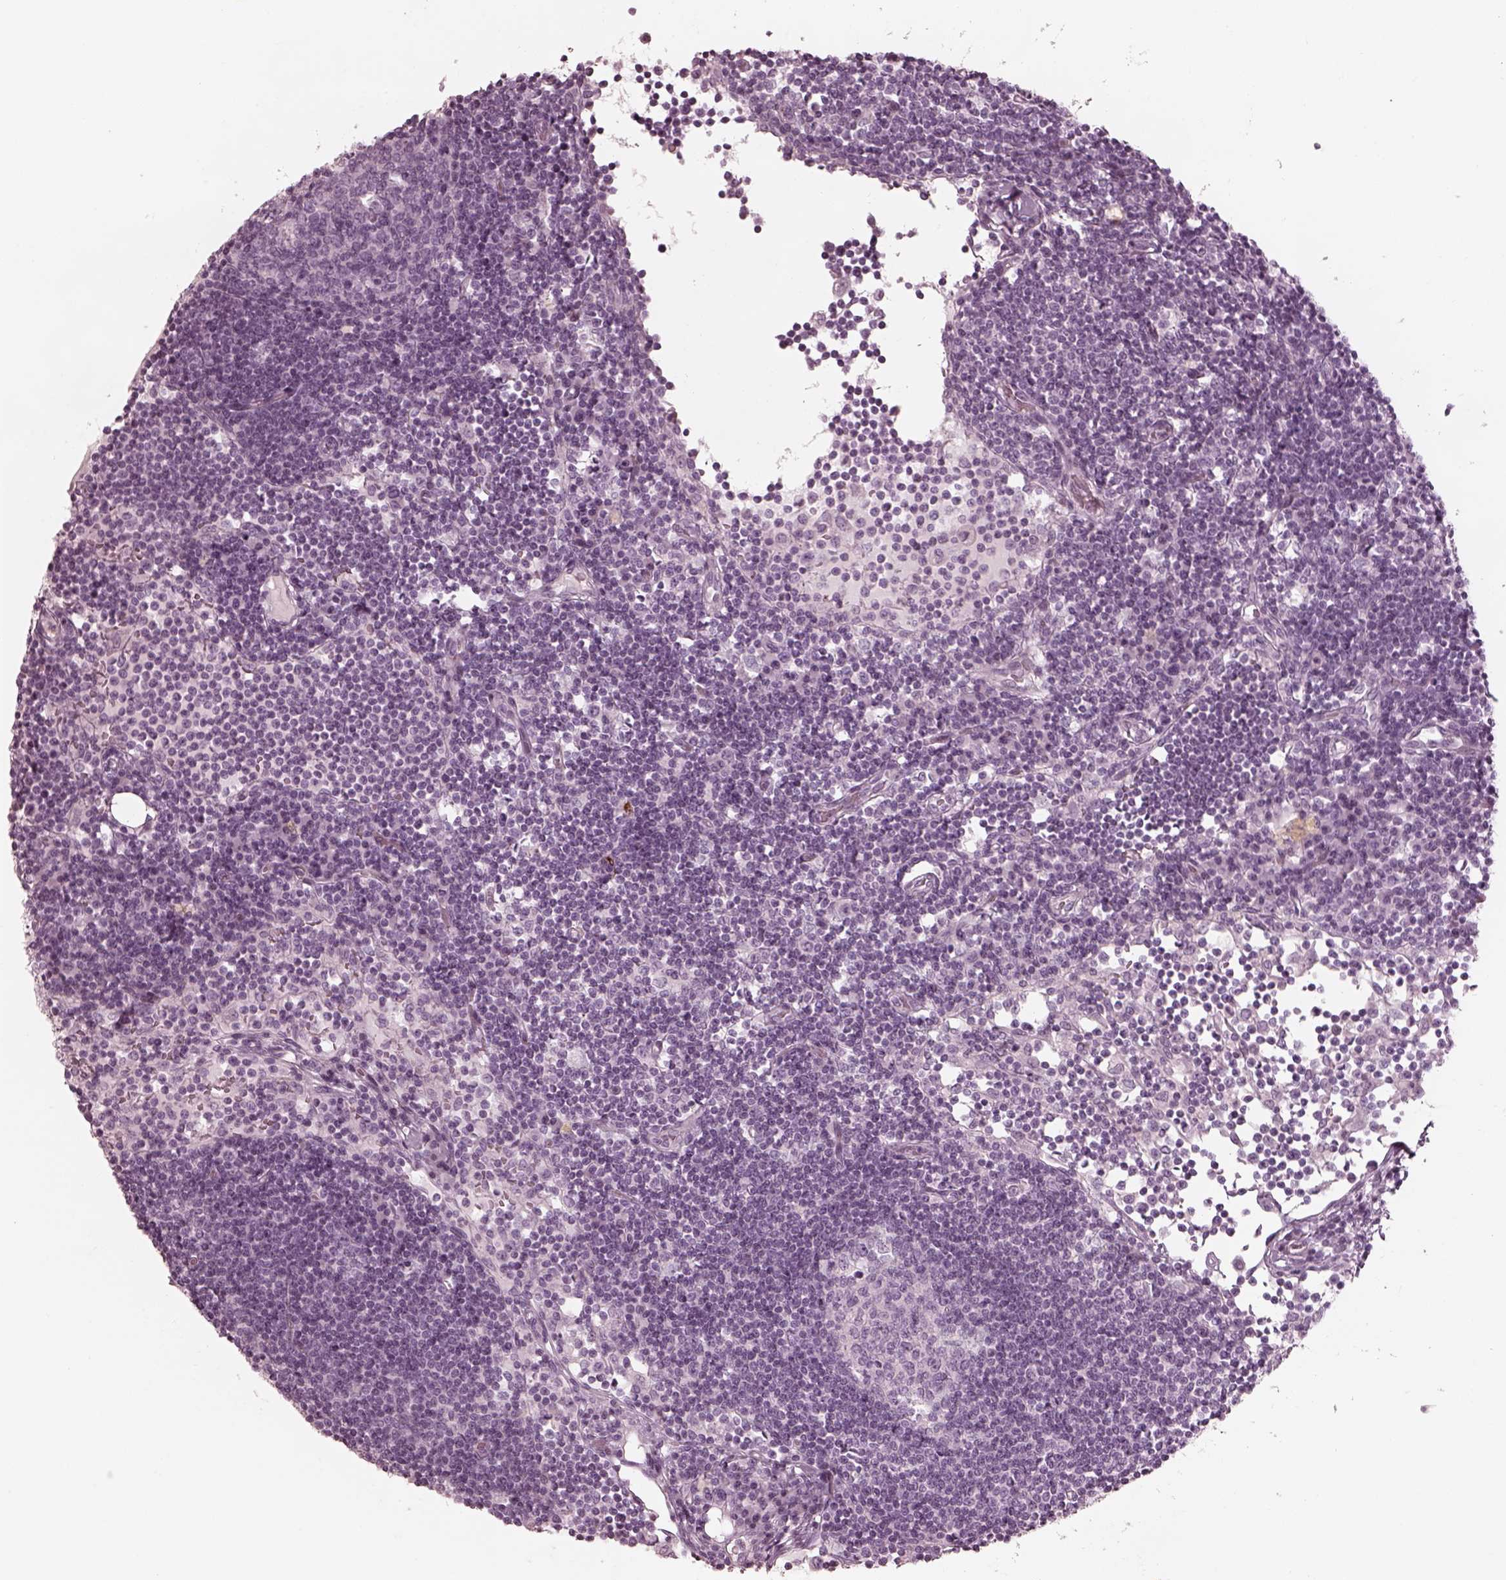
{"staining": {"intensity": "negative", "quantity": "none", "location": "none"}, "tissue": "lymph node", "cell_type": "Germinal center cells", "image_type": "normal", "snomed": [{"axis": "morphology", "description": "Normal tissue, NOS"}, {"axis": "topography", "description": "Lymph node"}], "caption": "Immunohistochemical staining of normal lymph node demonstrates no significant positivity in germinal center cells.", "gene": "ENSG00000289258", "patient": {"sex": "female", "age": 72}}